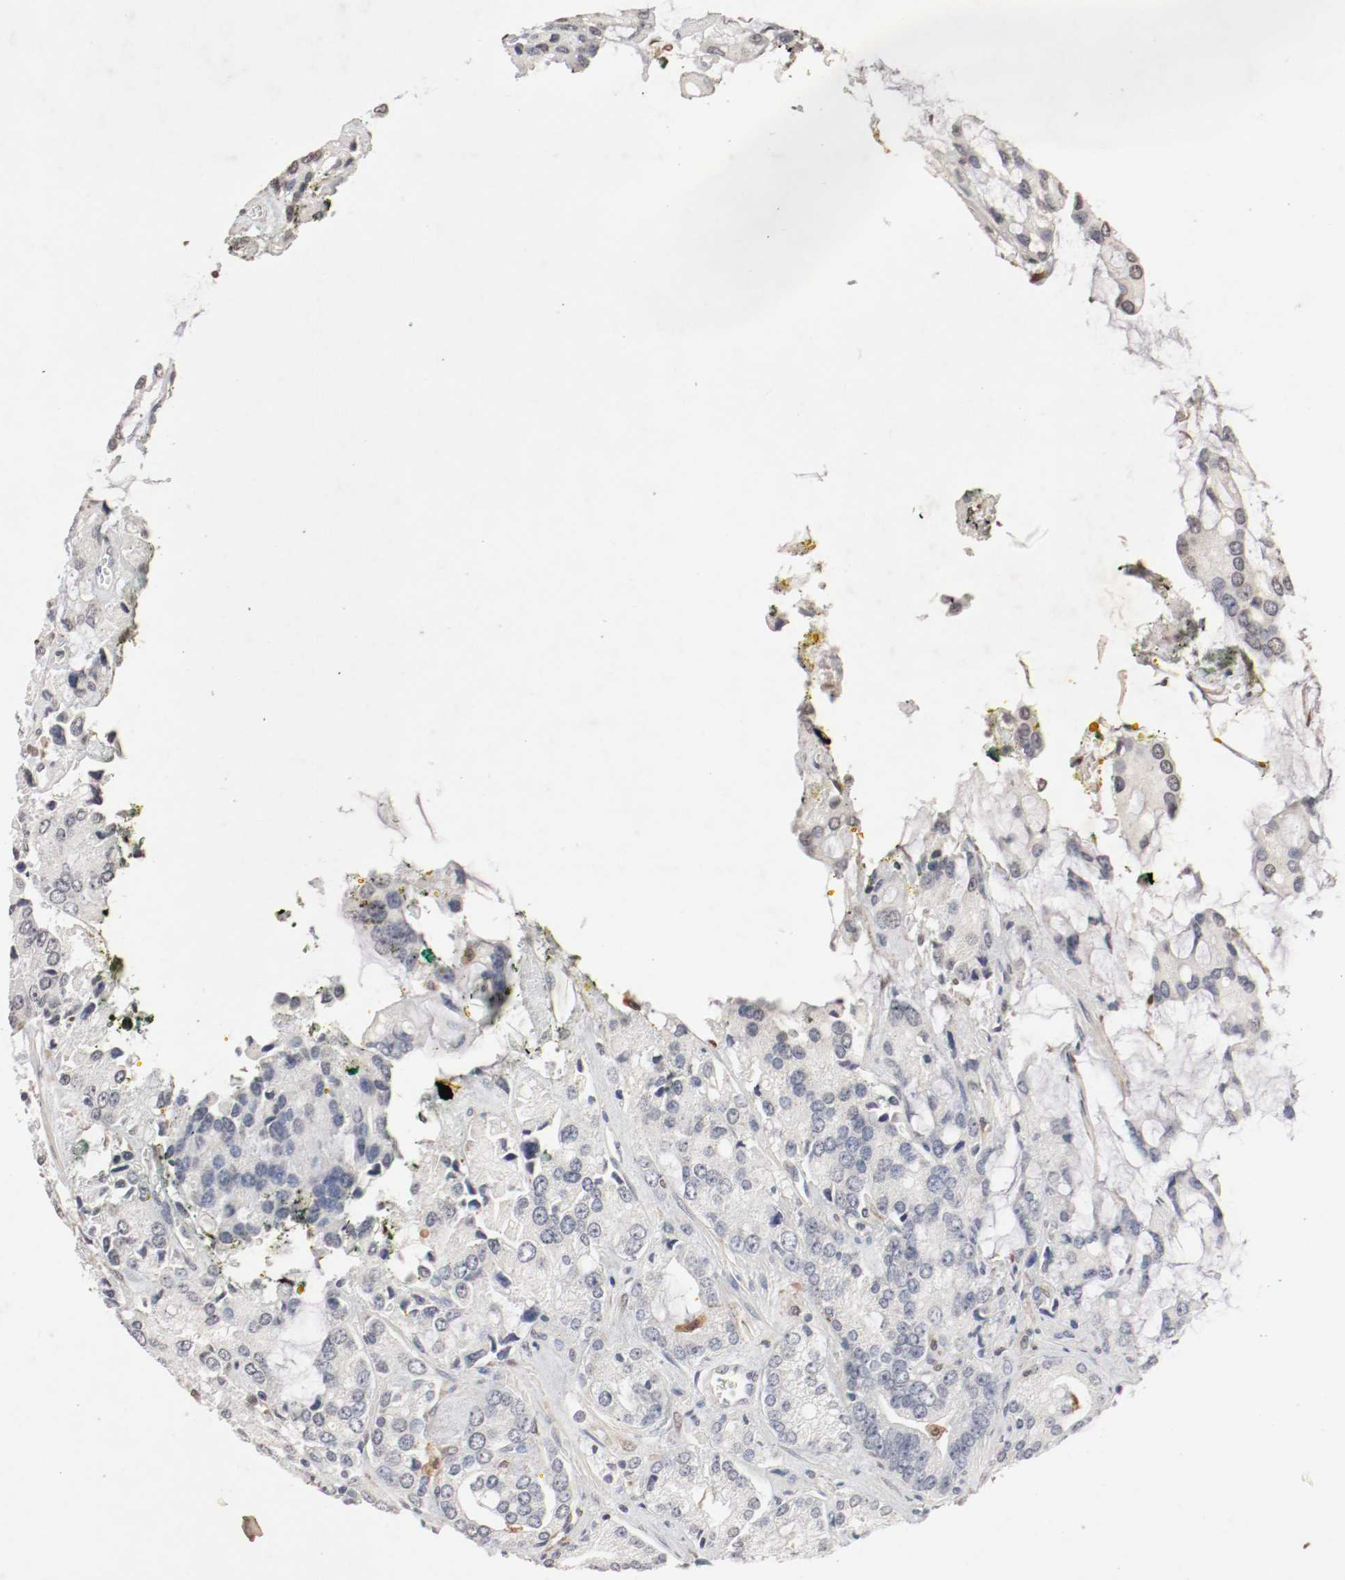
{"staining": {"intensity": "negative", "quantity": "none", "location": "none"}, "tissue": "prostate cancer", "cell_type": "Tumor cells", "image_type": "cancer", "snomed": [{"axis": "morphology", "description": "Adenocarcinoma, High grade"}, {"axis": "topography", "description": "Prostate"}], "caption": "A photomicrograph of prostate cancer stained for a protein exhibits no brown staining in tumor cells. (DAB (3,3'-diaminobenzidine) IHC, high magnification).", "gene": "WASL", "patient": {"sex": "male", "age": 67}}